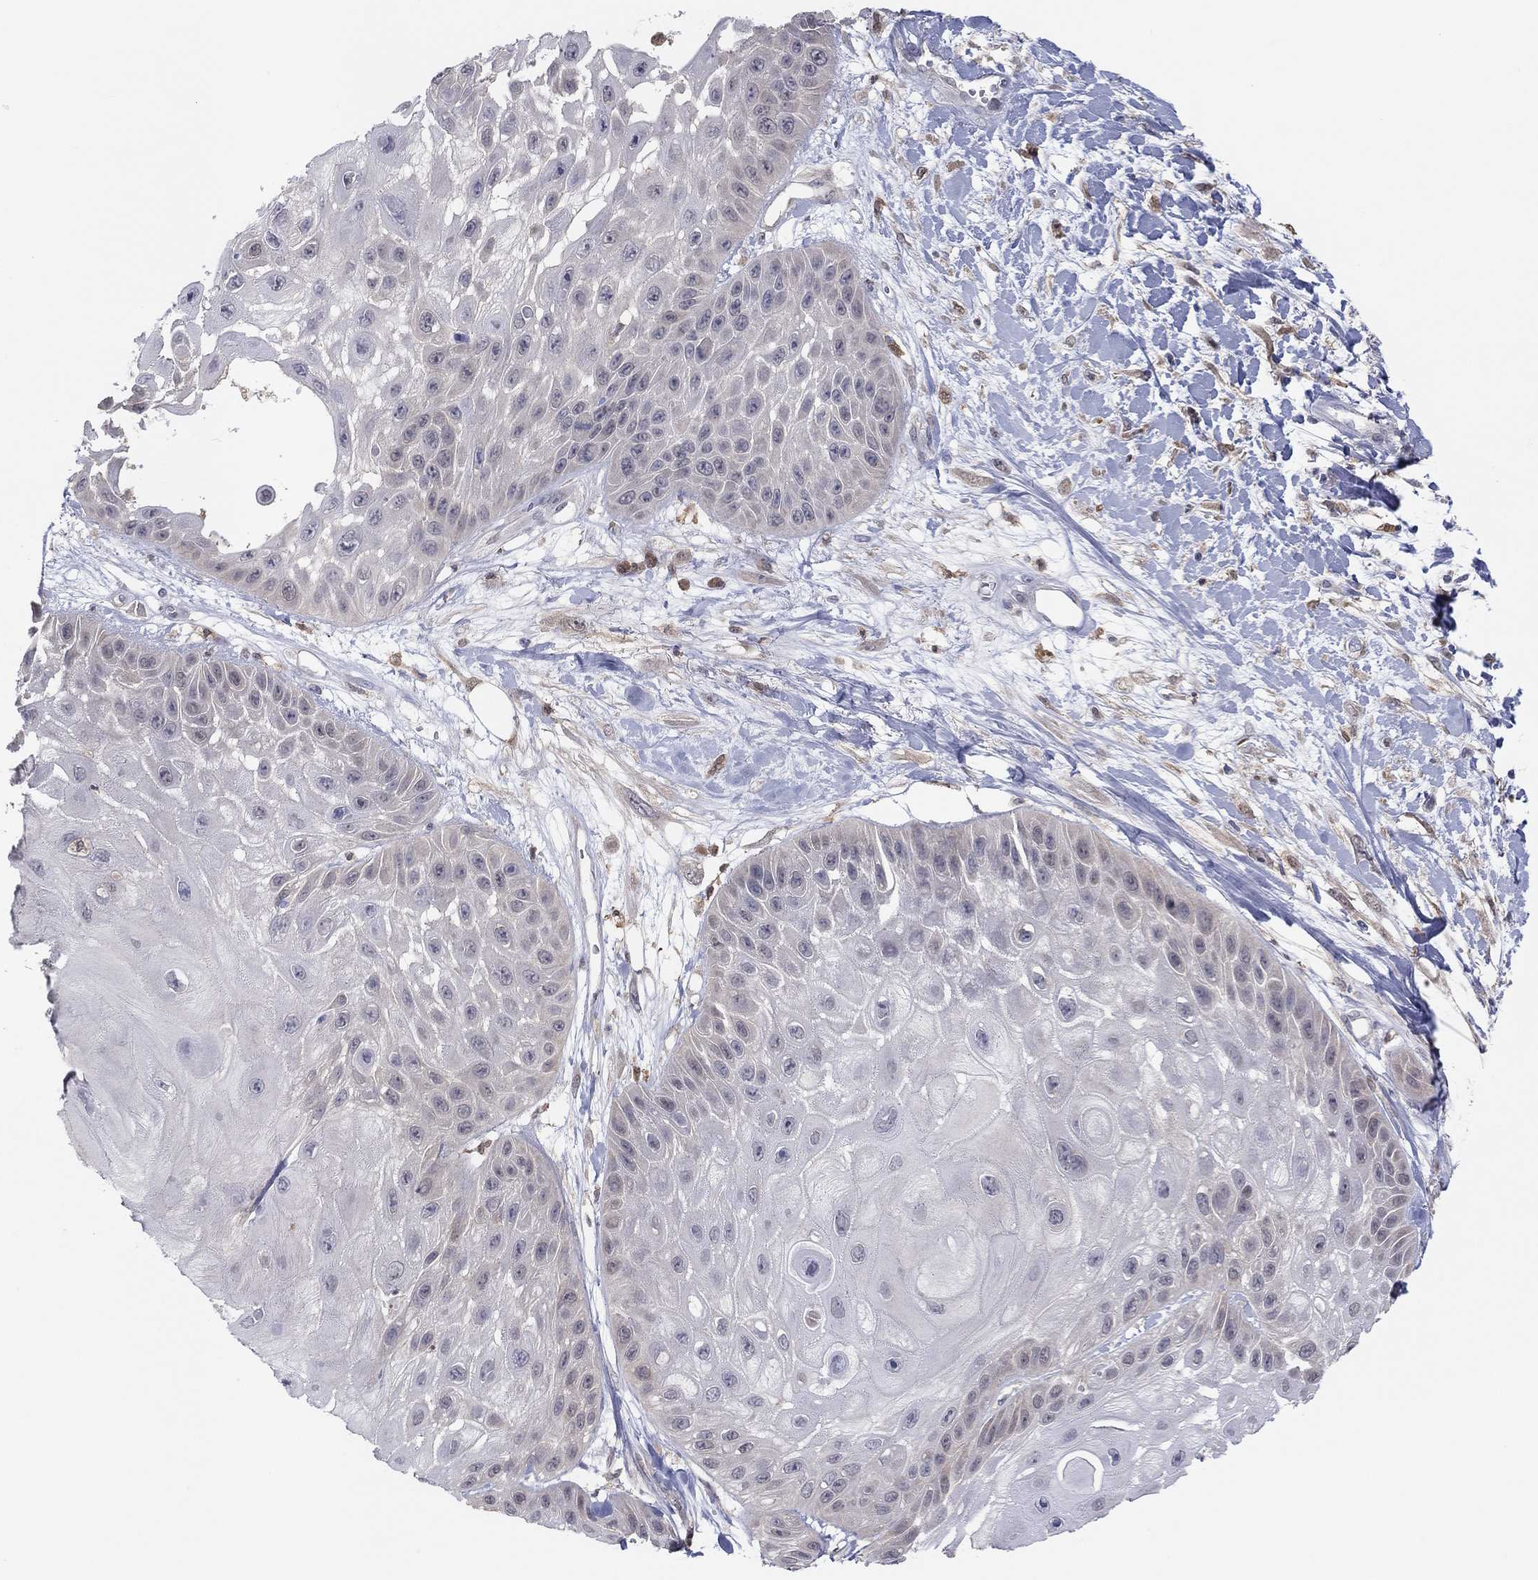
{"staining": {"intensity": "negative", "quantity": "none", "location": "none"}, "tissue": "skin cancer", "cell_type": "Tumor cells", "image_type": "cancer", "snomed": [{"axis": "morphology", "description": "Normal tissue, NOS"}, {"axis": "morphology", "description": "Squamous cell carcinoma, NOS"}, {"axis": "topography", "description": "Skin"}], "caption": "Protein analysis of skin cancer demonstrates no significant staining in tumor cells.", "gene": "PDXK", "patient": {"sex": "male", "age": 79}}